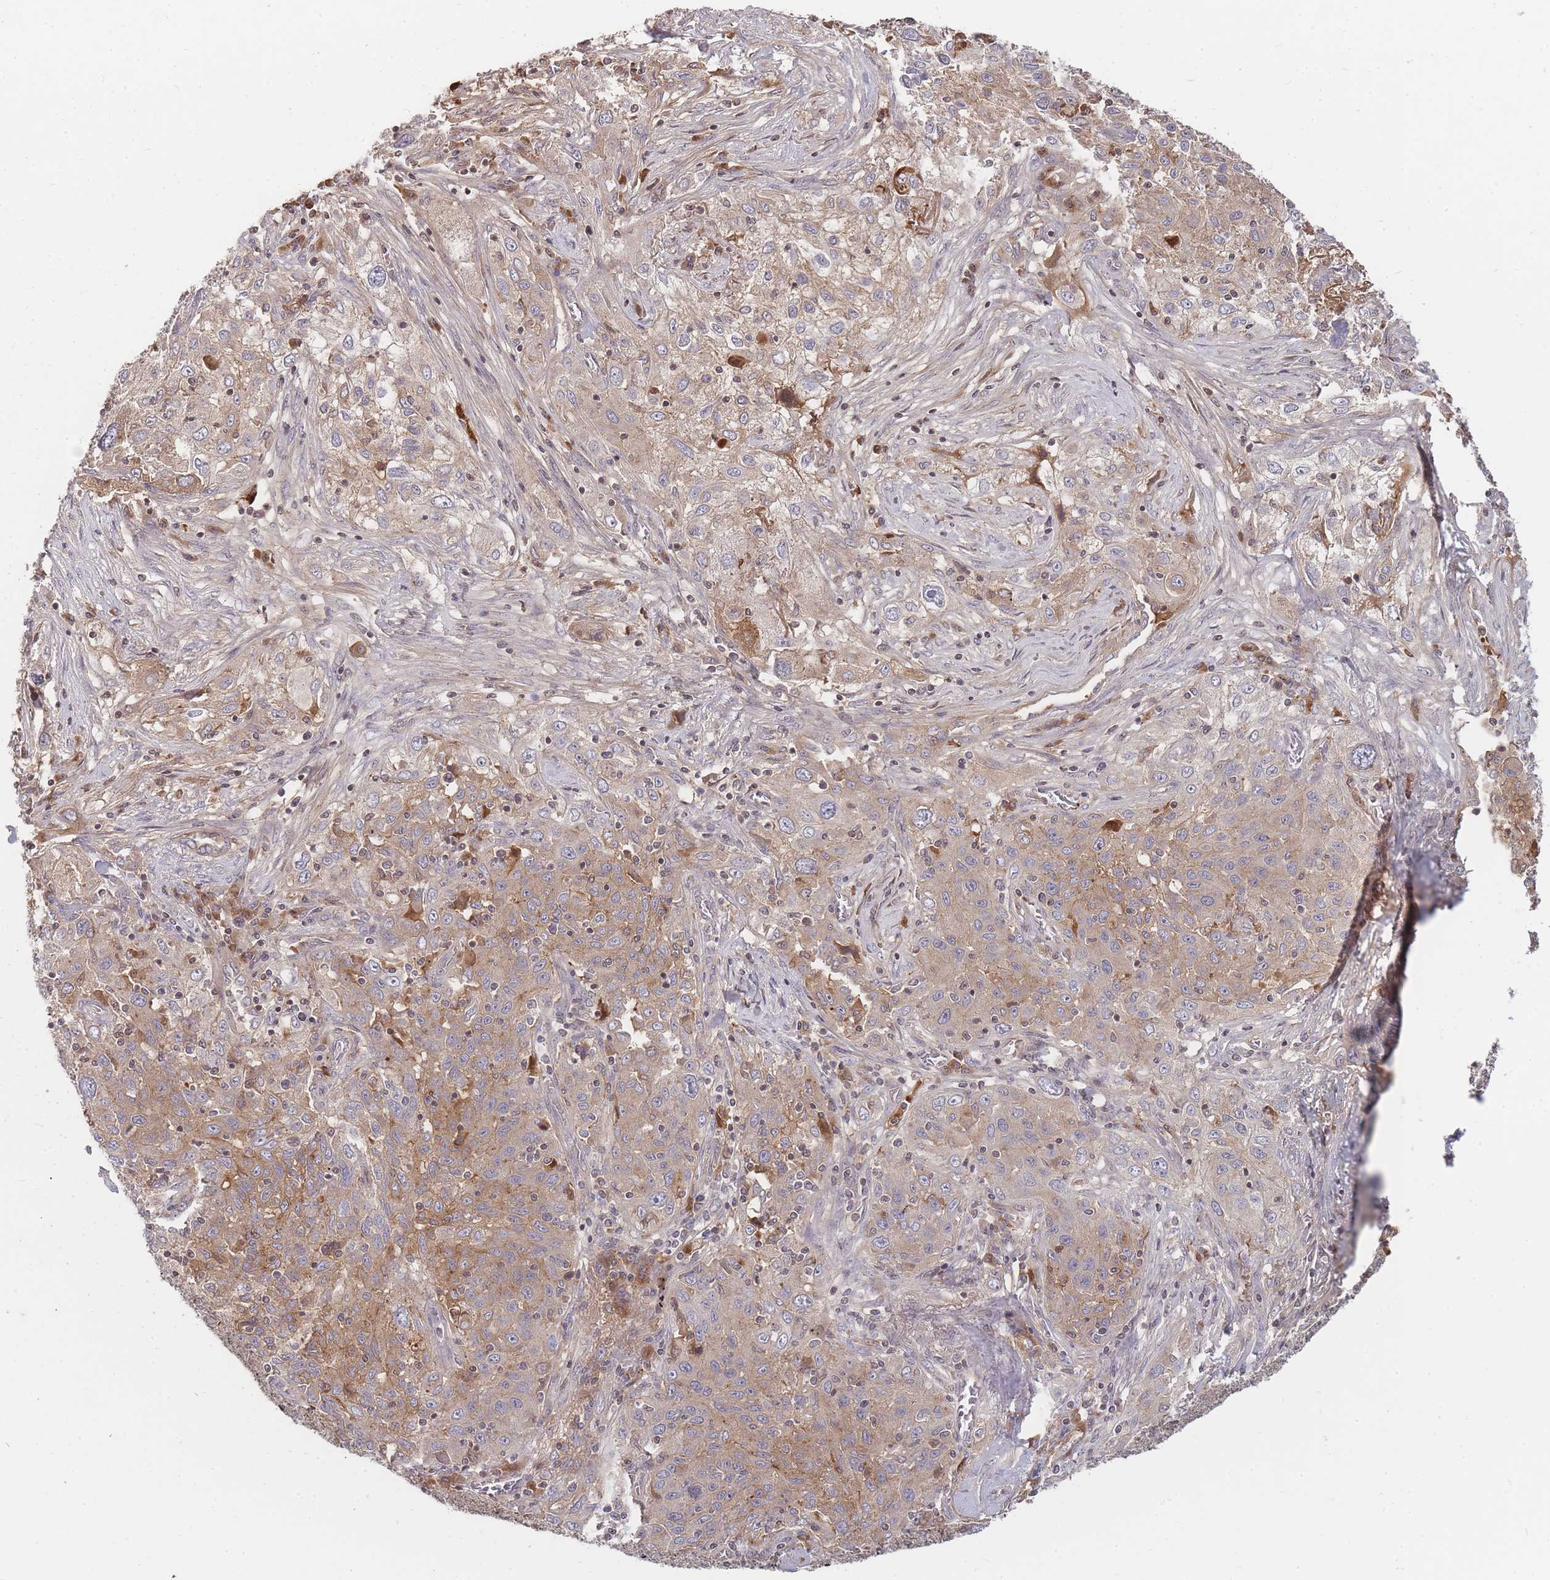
{"staining": {"intensity": "weak", "quantity": ">75%", "location": "cytoplasmic/membranous"}, "tissue": "lung cancer", "cell_type": "Tumor cells", "image_type": "cancer", "snomed": [{"axis": "morphology", "description": "Squamous cell carcinoma, NOS"}, {"axis": "topography", "description": "Lung"}], "caption": "The image displays a brown stain indicating the presence of a protein in the cytoplasmic/membranous of tumor cells in lung cancer (squamous cell carcinoma).", "gene": "RALGDS", "patient": {"sex": "female", "age": 69}}